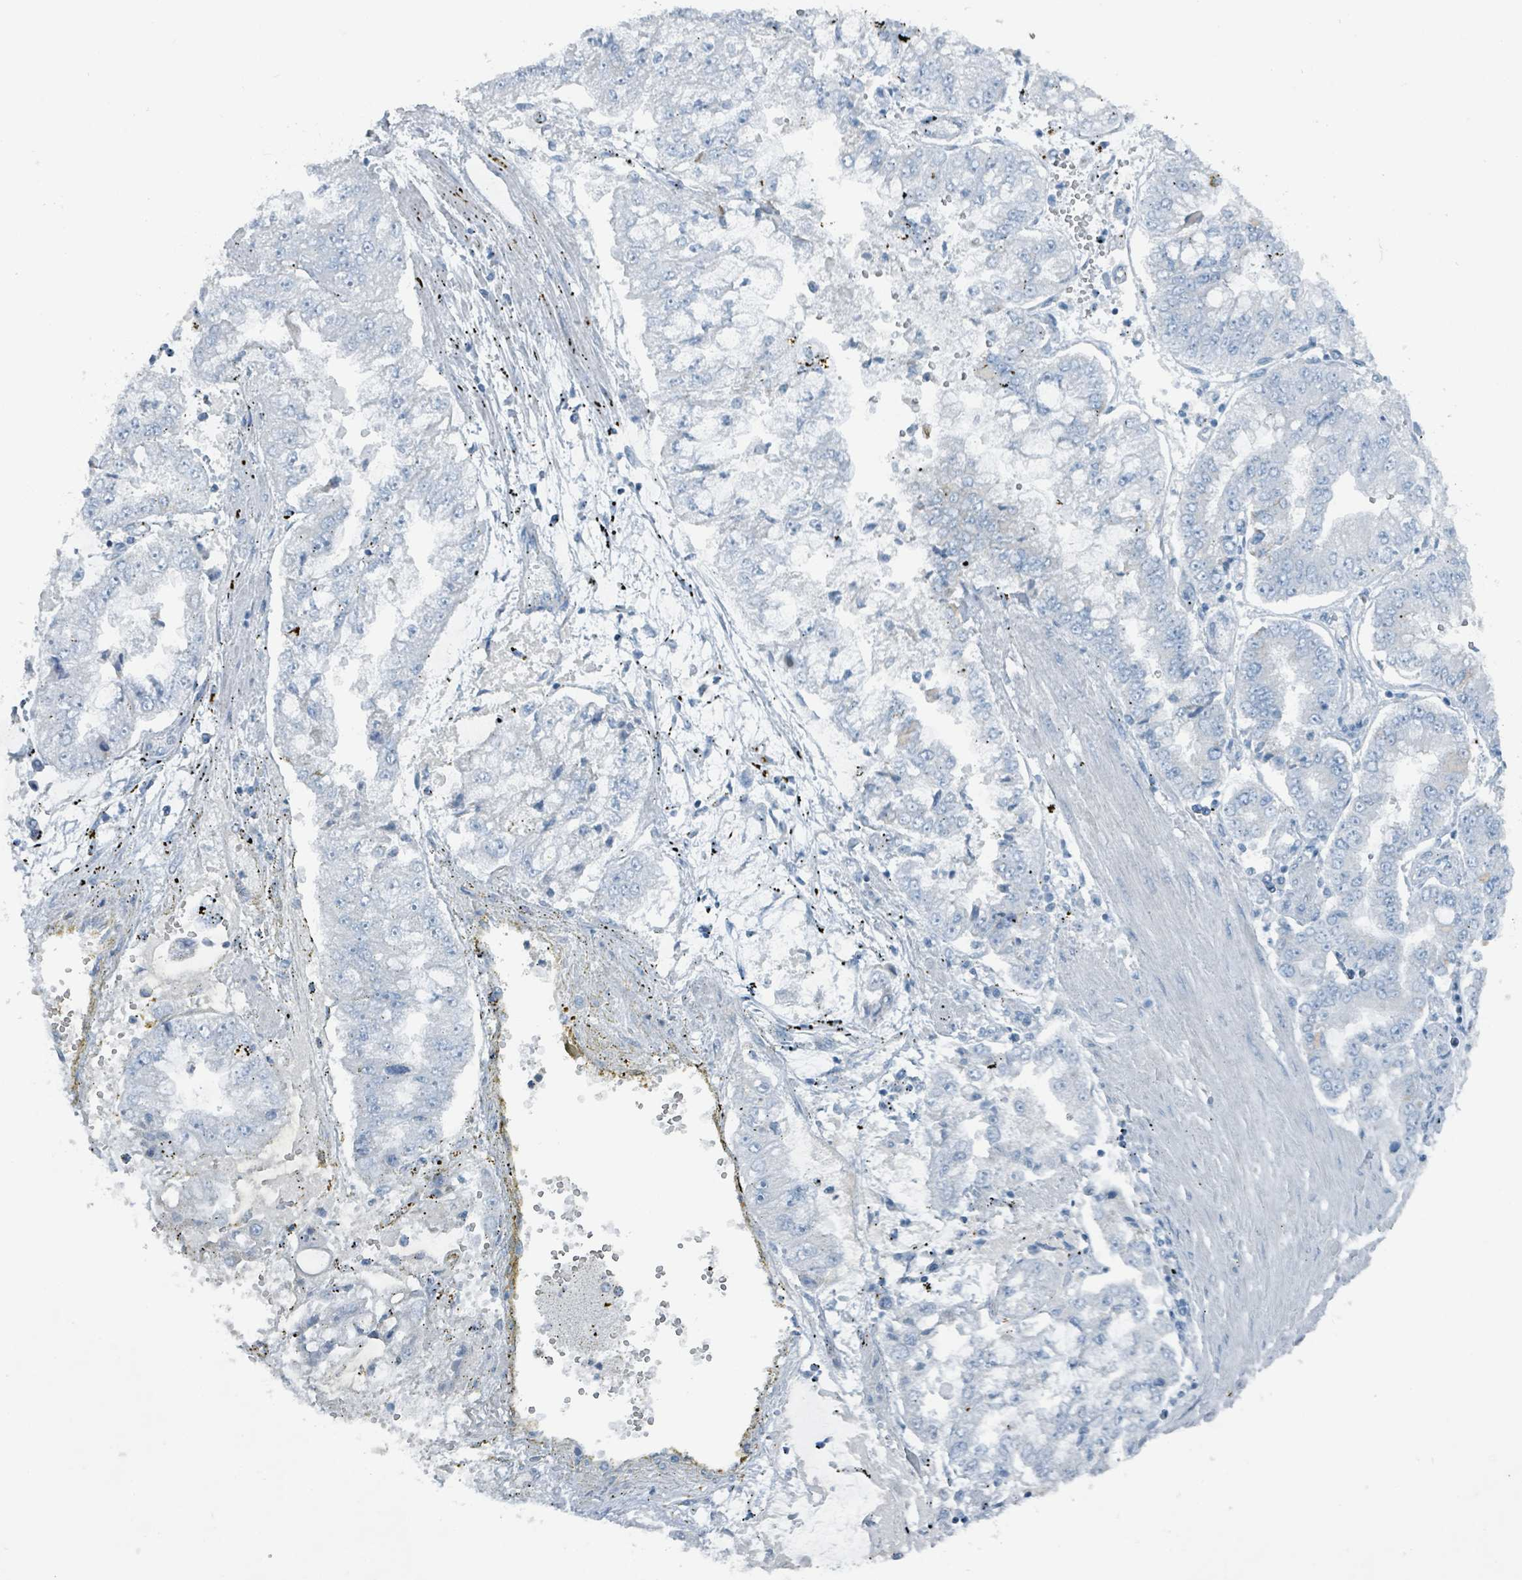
{"staining": {"intensity": "negative", "quantity": "none", "location": "none"}, "tissue": "stomach cancer", "cell_type": "Tumor cells", "image_type": "cancer", "snomed": [{"axis": "morphology", "description": "Adenocarcinoma, NOS"}, {"axis": "topography", "description": "Stomach"}], "caption": "Tumor cells show no significant protein expression in stomach adenocarcinoma.", "gene": "GAMT", "patient": {"sex": "male", "age": 76}}